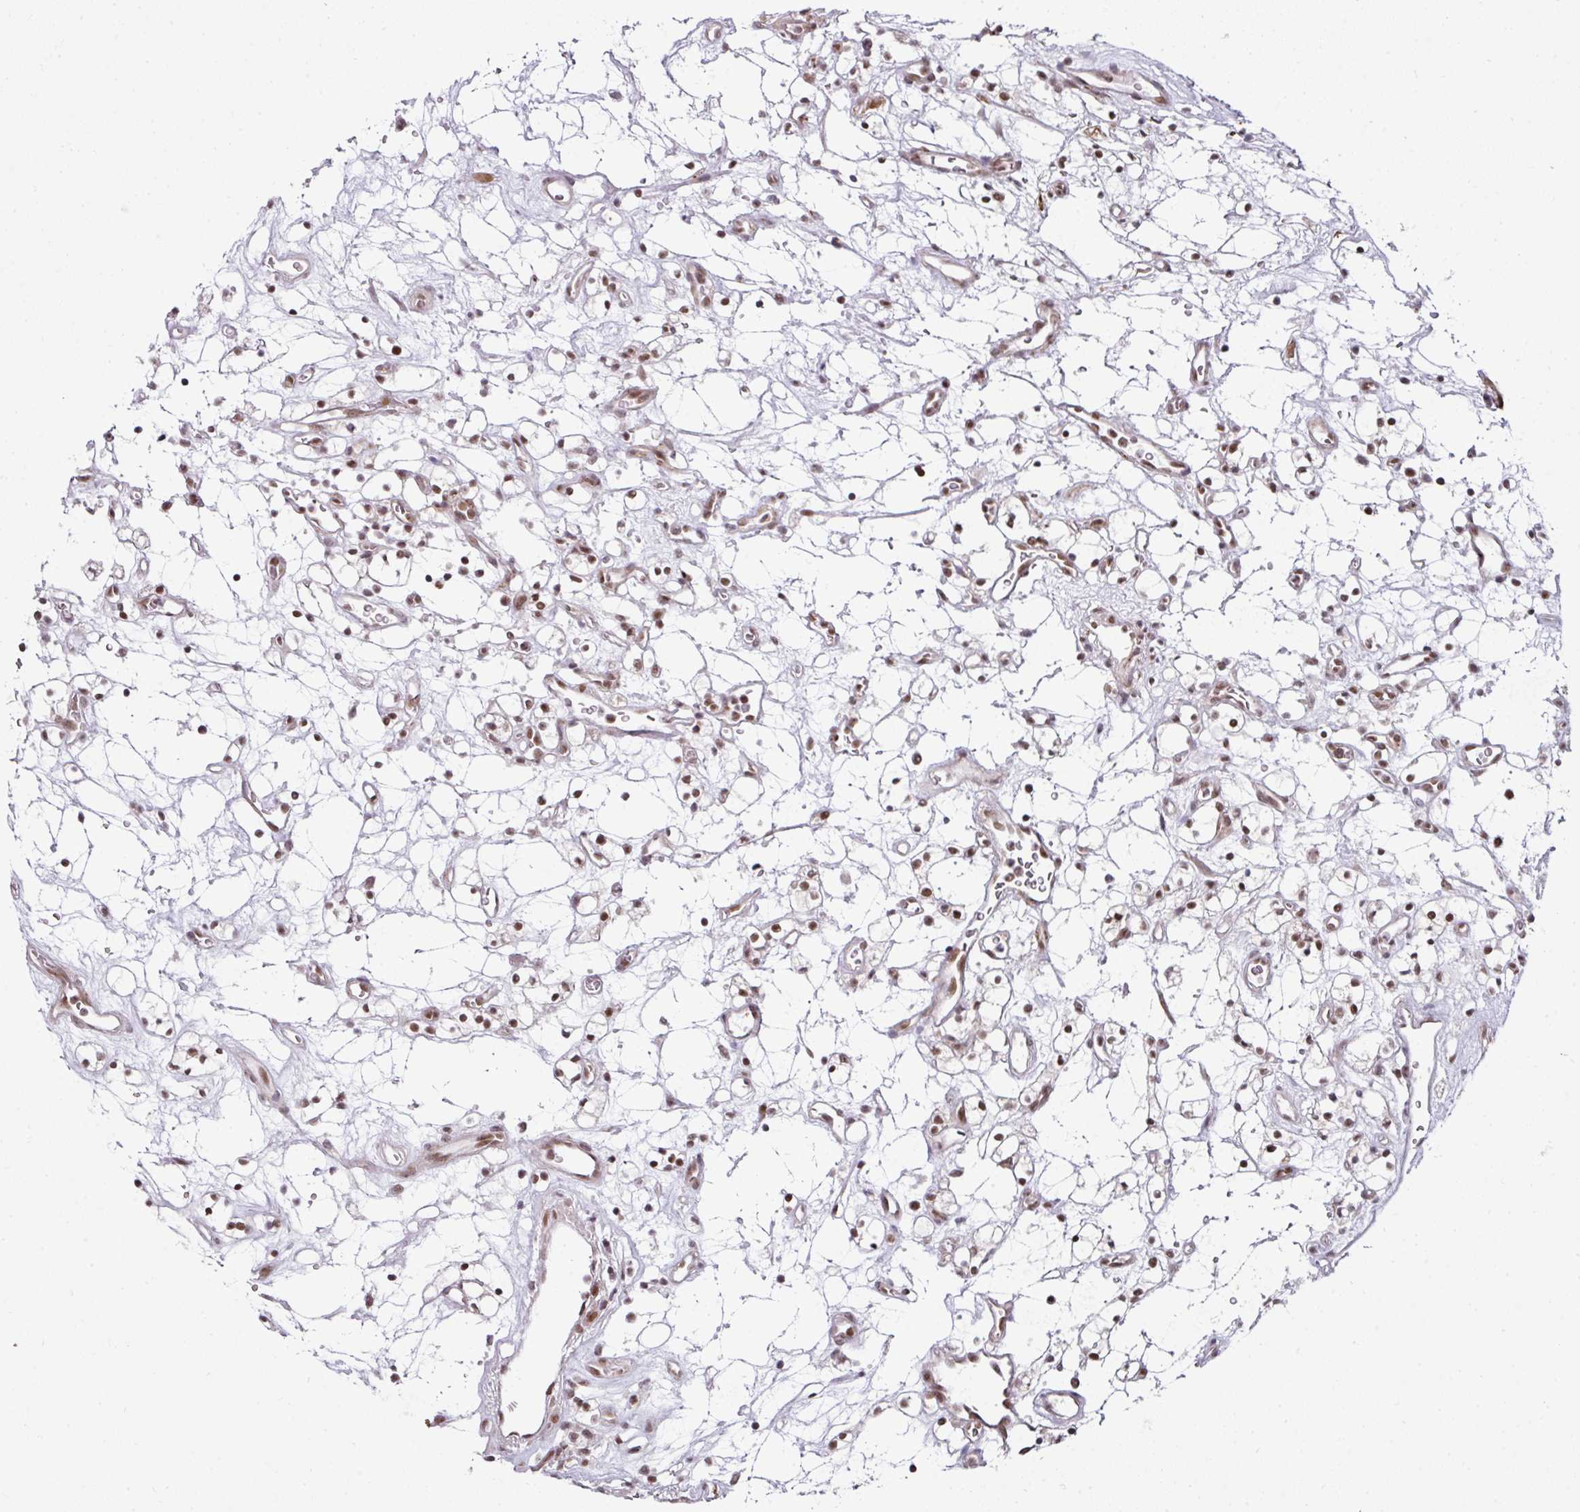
{"staining": {"intensity": "moderate", "quantity": ">75%", "location": "nuclear"}, "tissue": "renal cancer", "cell_type": "Tumor cells", "image_type": "cancer", "snomed": [{"axis": "morphology", "description": "Adenocarcinoma, NOS"}, {"axis": "topography", "description": "Kidney"}], "caption": "Renal adenocarcinoma stained for a protein demonstrates moderate nuclear positivity in tumor cells.", "gene": "NFYA", "patient": {"sex": "female", "age": 69}}